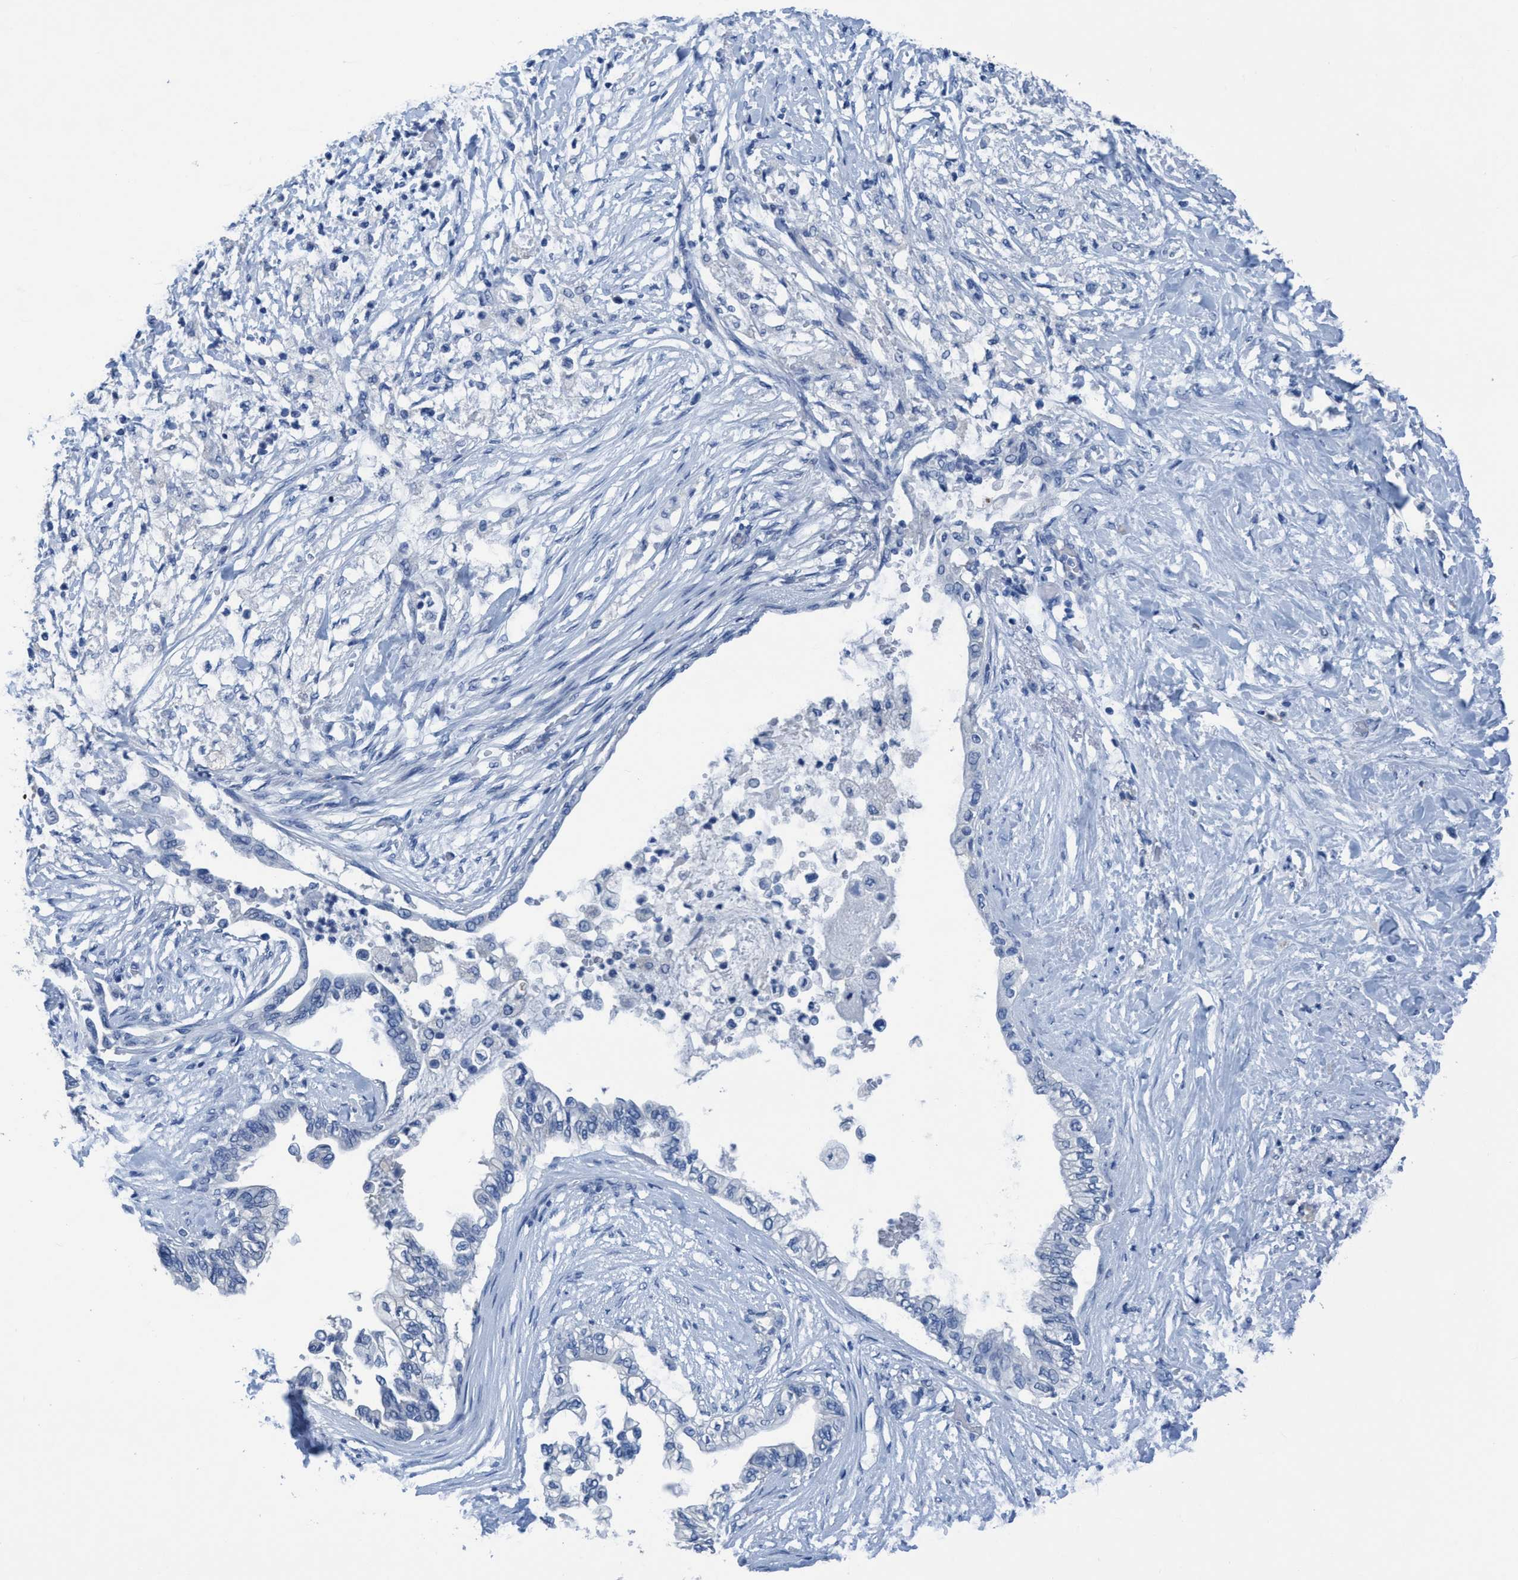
{"staining": {"intensity": "negative", "quantity": "none", "location": "none"}, "tissue": "pancreatic cancer", "cell_type": "Tumor cells", "image_type": "cancer", "snomed": [{"axis": "morphology", "description": "Normal tissue, NOS"}, {"axis": "morphology", "description": "Adenocarcinoma, NOS"}, {"axis": "topography", "description": "Pancreas"}, {"axis": "topography", "description": "Duodenum"}], "caption": "Immunohistochemical staining of pancreatic adenocarcinoma demonstrates no significant expression in tumor cells.", "gene": "DNAI1", "patient": {"sex": "female", "age": 60}}